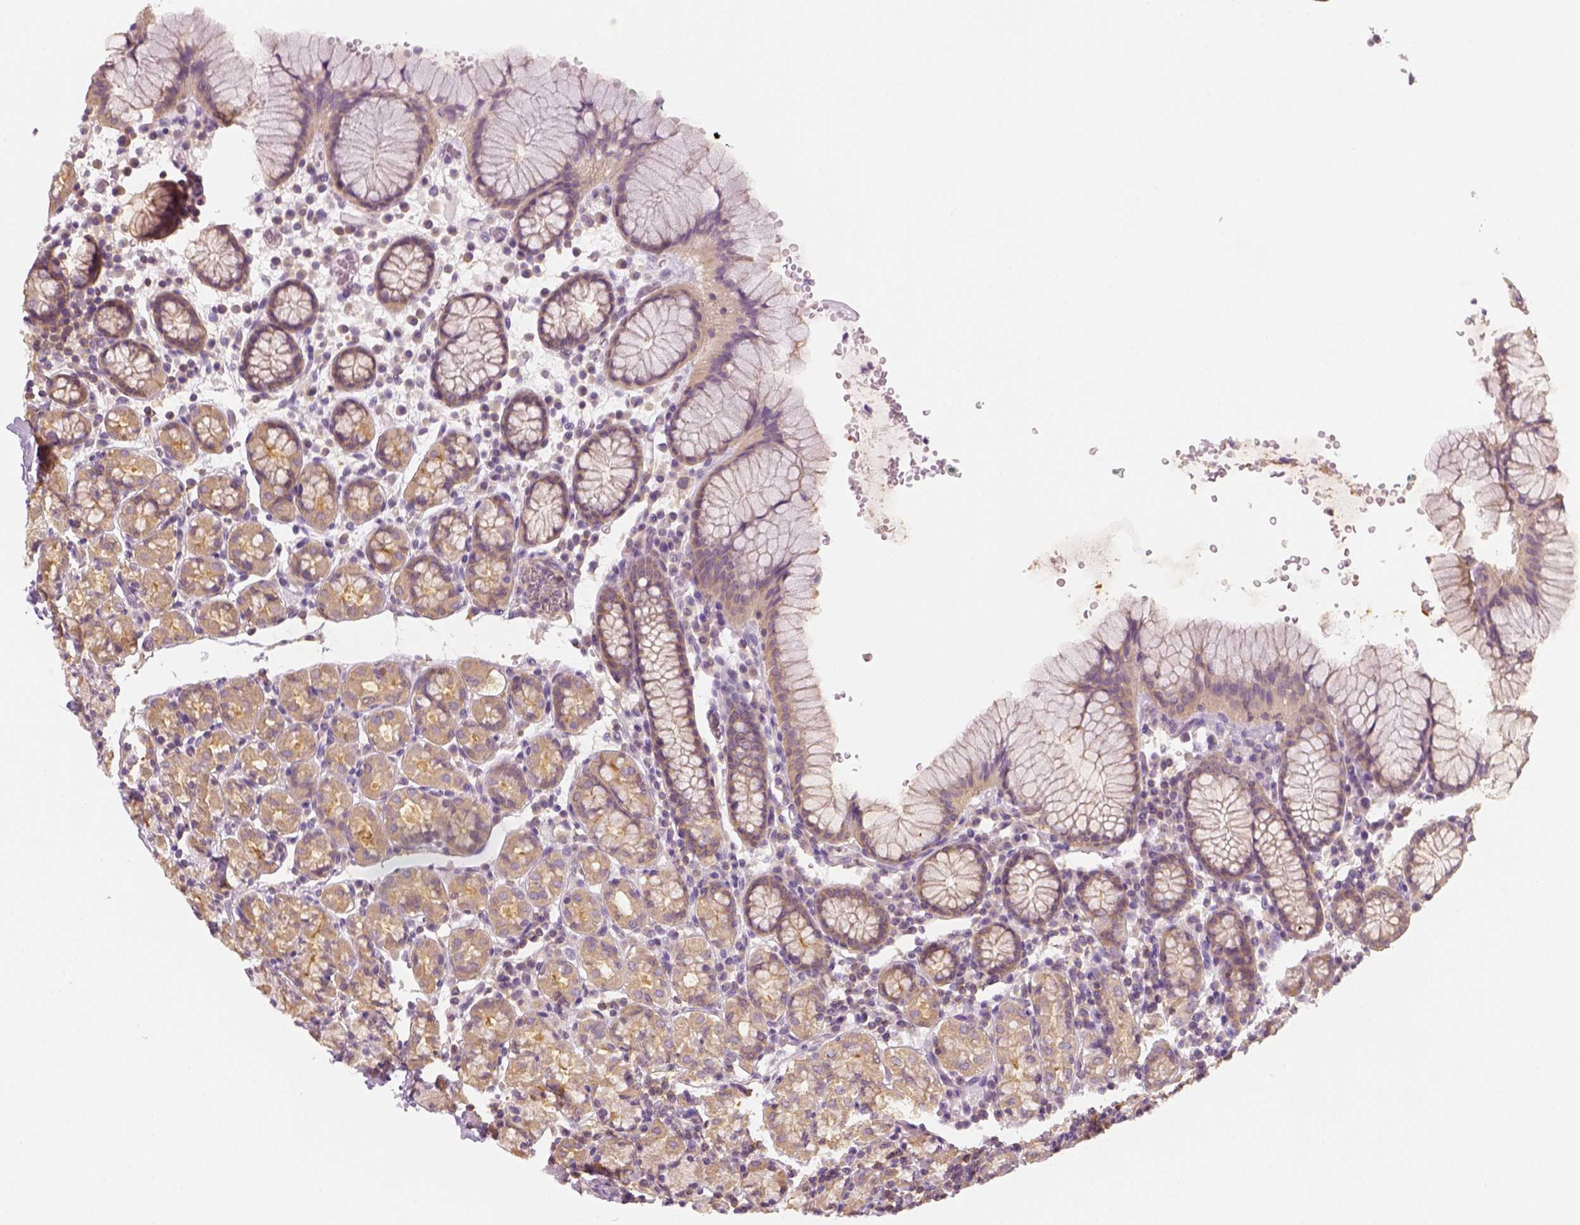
{"staining": {"intensity": "weak", "quantity": ">75%", "location": "cytoplasmic/membranous"}, "tissue": "stomach", "cell_type": "Glandular cells", "image_type": "normal", "snomed": [{"axis": "morphology", "description": "Normal tissue, NOS"}, {"axis": "topography", "description": "Stomach, upper"}, {"axis": "topography", "description": "Stomach"}], "caption": "Immunohistochemical staining of unremarkable human stomach displays weak cytoplasmic/membranous protein positivity in about >75% of glandular cells.", "gene": "EPHB1", "patient": {"sex": "male", "age": 62}}